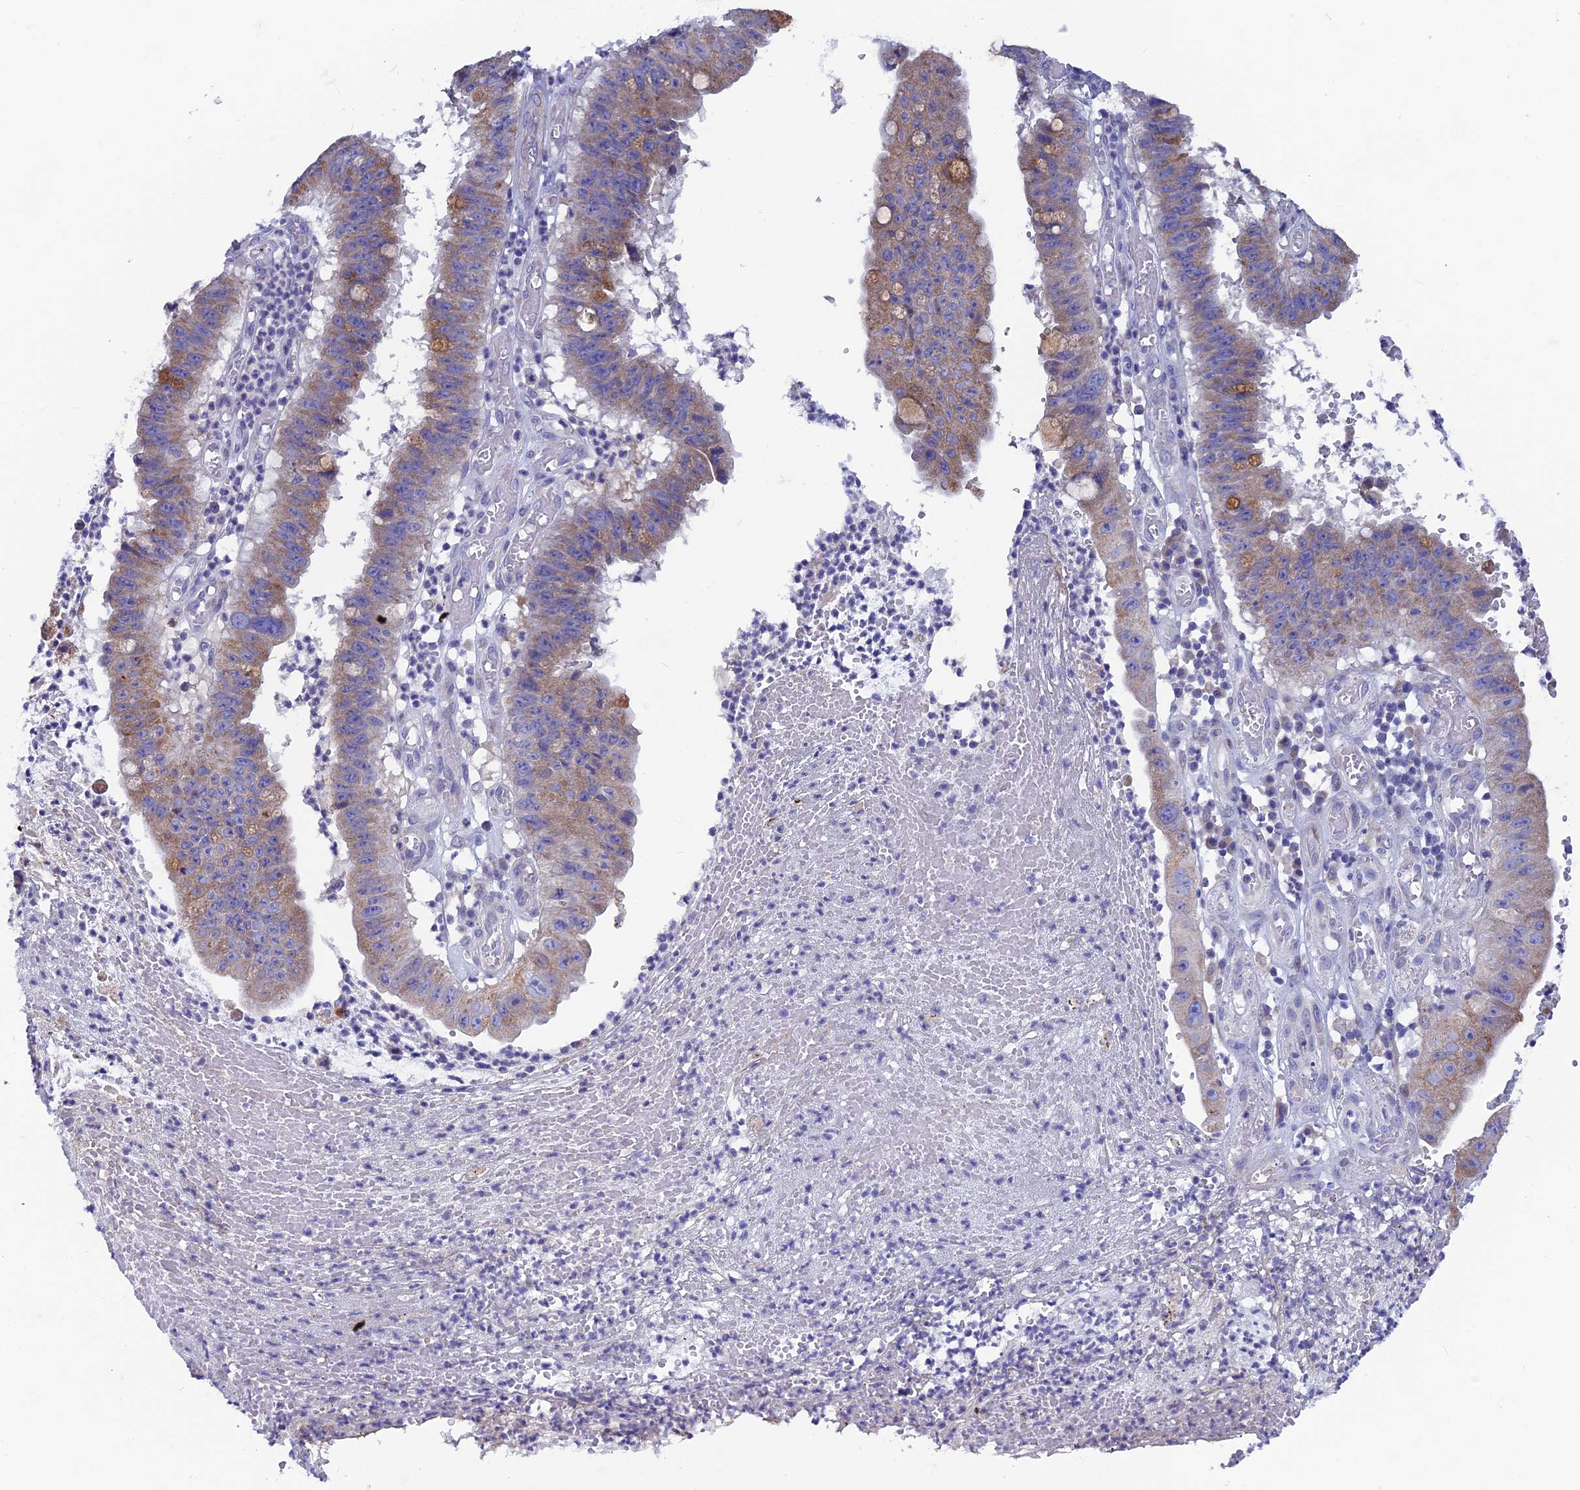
{"staining": {"intensity": "moderate", "quantity": "25%-75%", "location": "cytoplasmic/membranous"}, "tissue": "stomach cancer", "cell_type": "Tumor cells", "image_type": "cancer", "snomed": [{"axis": "morphology", "description": "Adenocarcinoma, NOS"}, {"axis": "topography", "description": "Stomach"}], "caption": "Moderate cytoplasmic/membranous staining for a protein is appreciated in about 25%-75% of tumor cells of stomach cancer (adenocarcinoma) using IHC.", "gene": "AK4", "patient": {"sex": "male", "age": 59}}